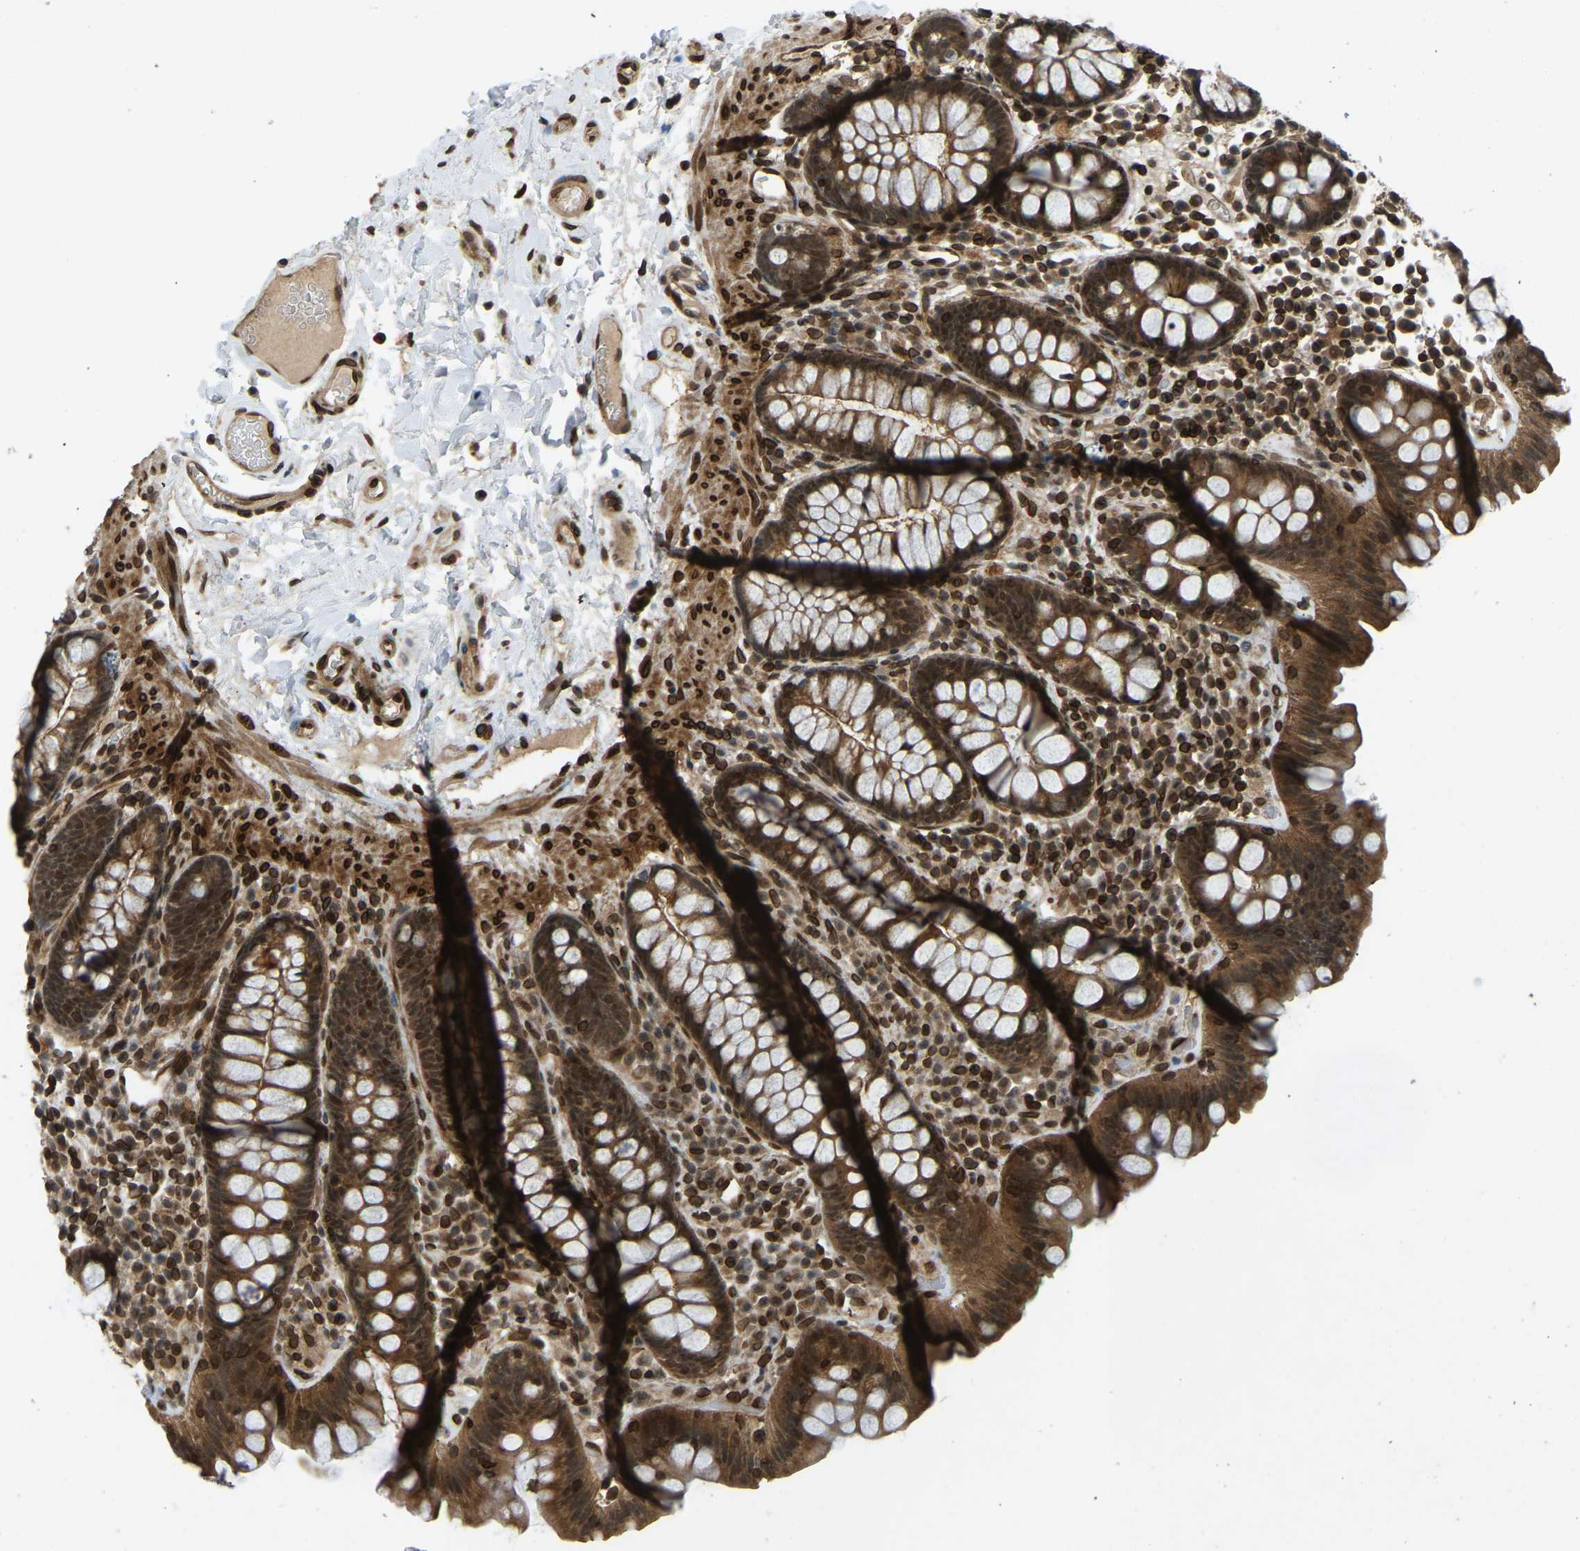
{"staining": {"intensity": "moderate", "quantity": ">75%", "location": "cytoplasmic/membranous,nuclear"}, "tissue": "colon", "cell_type": "Endothelial cells", "image_type": "normal", "snomed": [{"axis": "morphology", "description": "Normal tissue, NOS"}, {"axis": "topography", "description": "Colon"}], "caption": "Immunohistochemistry of benign colon exhibits medium levels of moderate cytoplasmic/membranous,nuclear staining in about >75% of endothelial cells. The staining was performed using DAB (3,3'-diaminobenzidine), with brown indicating positive protein expression. Nuclei are stained blue with hematoxylin.", "gene": "SYNE1", "patient": {"sex": "female", "age": 80}}